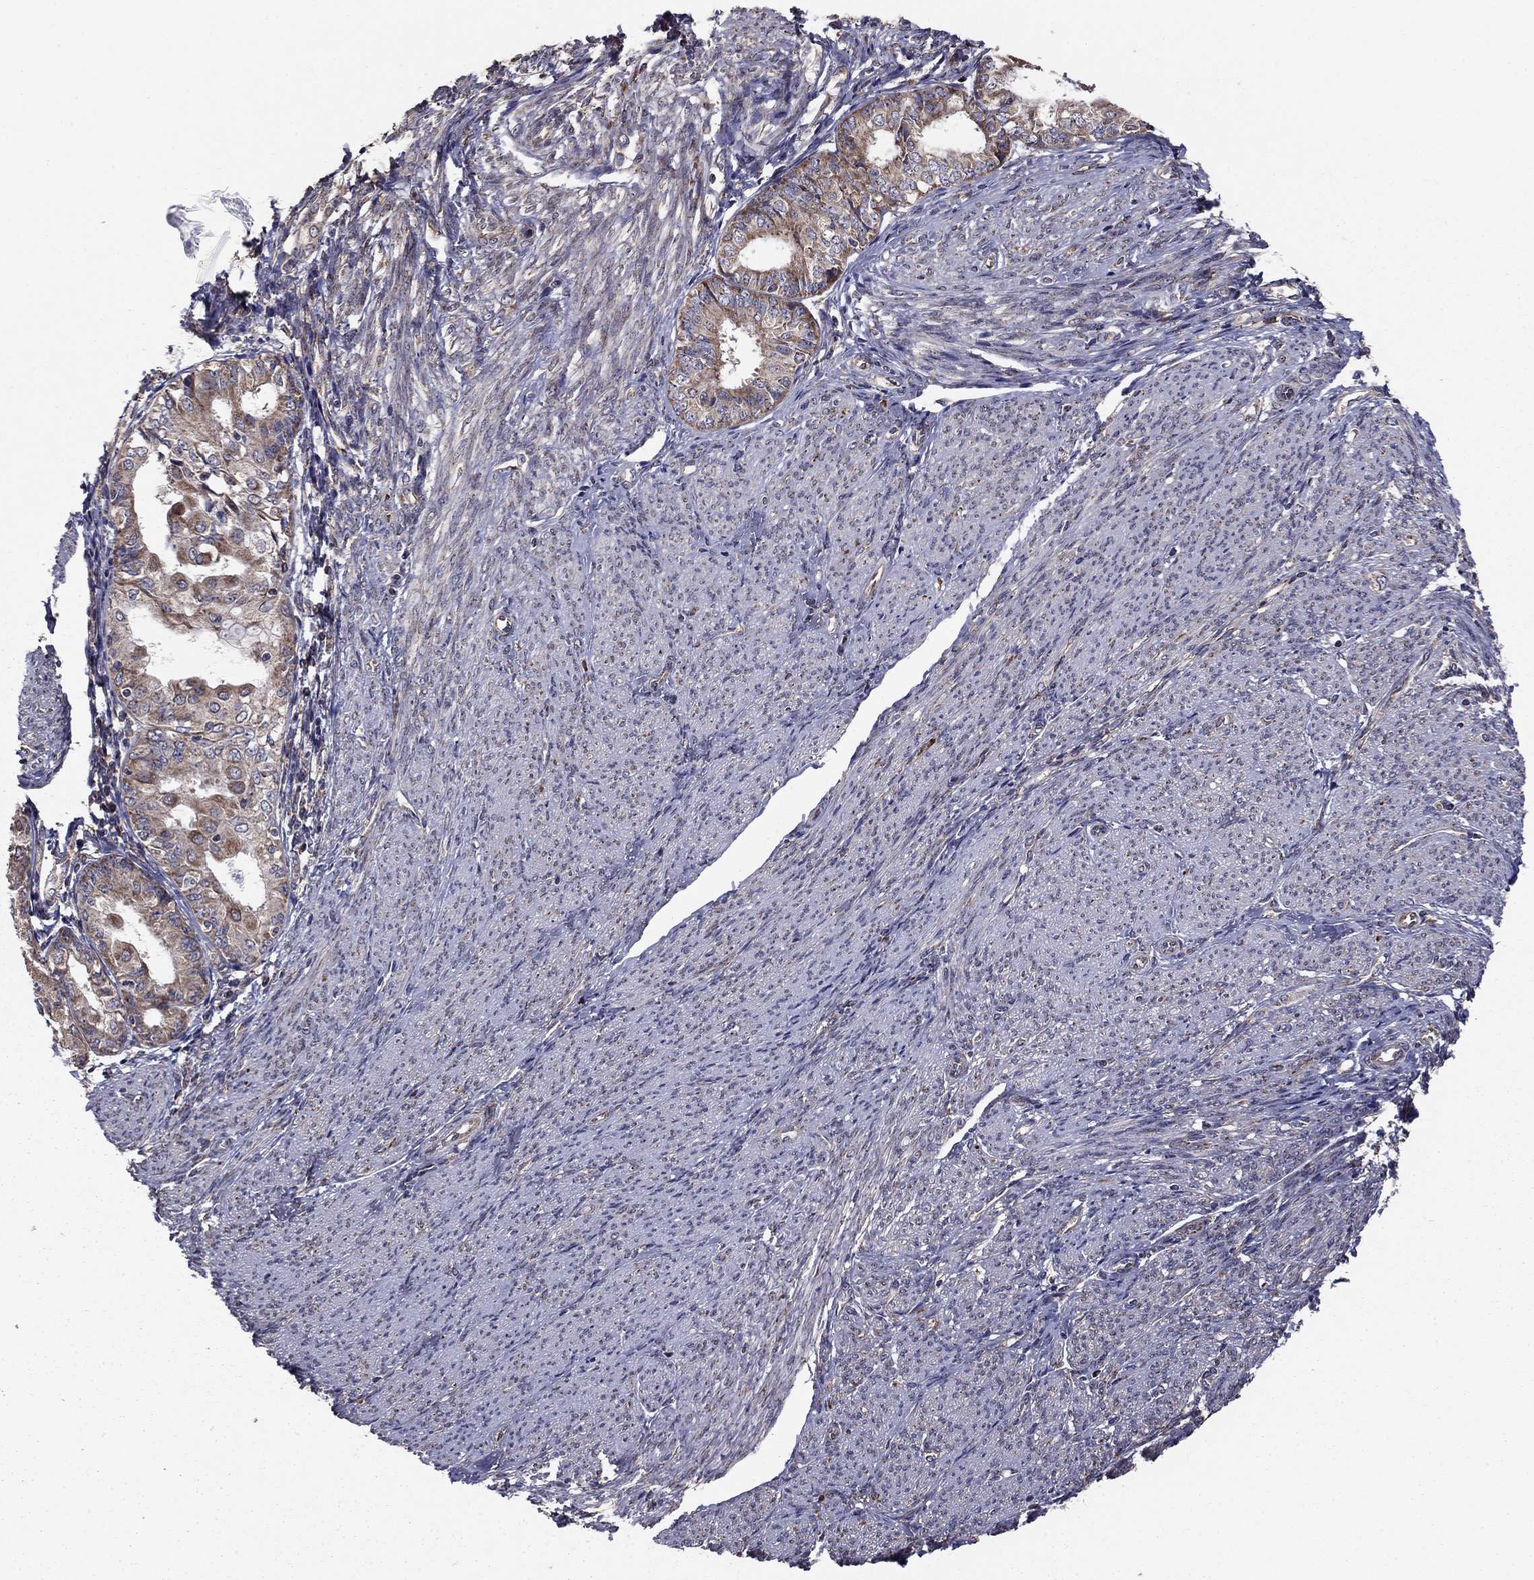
{"staining": {"intensity": "moderate", "quantity": "<25%", "location": "cytoplasmic/membranous"}, "tissue": "endometrial cancer", "cell_type": "Tumor cells", "image_type": "cancer", "snomed": [{"axis": "morphology", "description": "Adenocarcinoma, NOS"}, {"axis": "topography", "description": "Endometrium"}], "caption": "Moderate cytoplasmic/membranous protein positivity is identified in approximately <25% of tumor cells in endometrial cancer.", "gene": "NKIRAS1", "patient": {"sex": "female", "age": 68}}